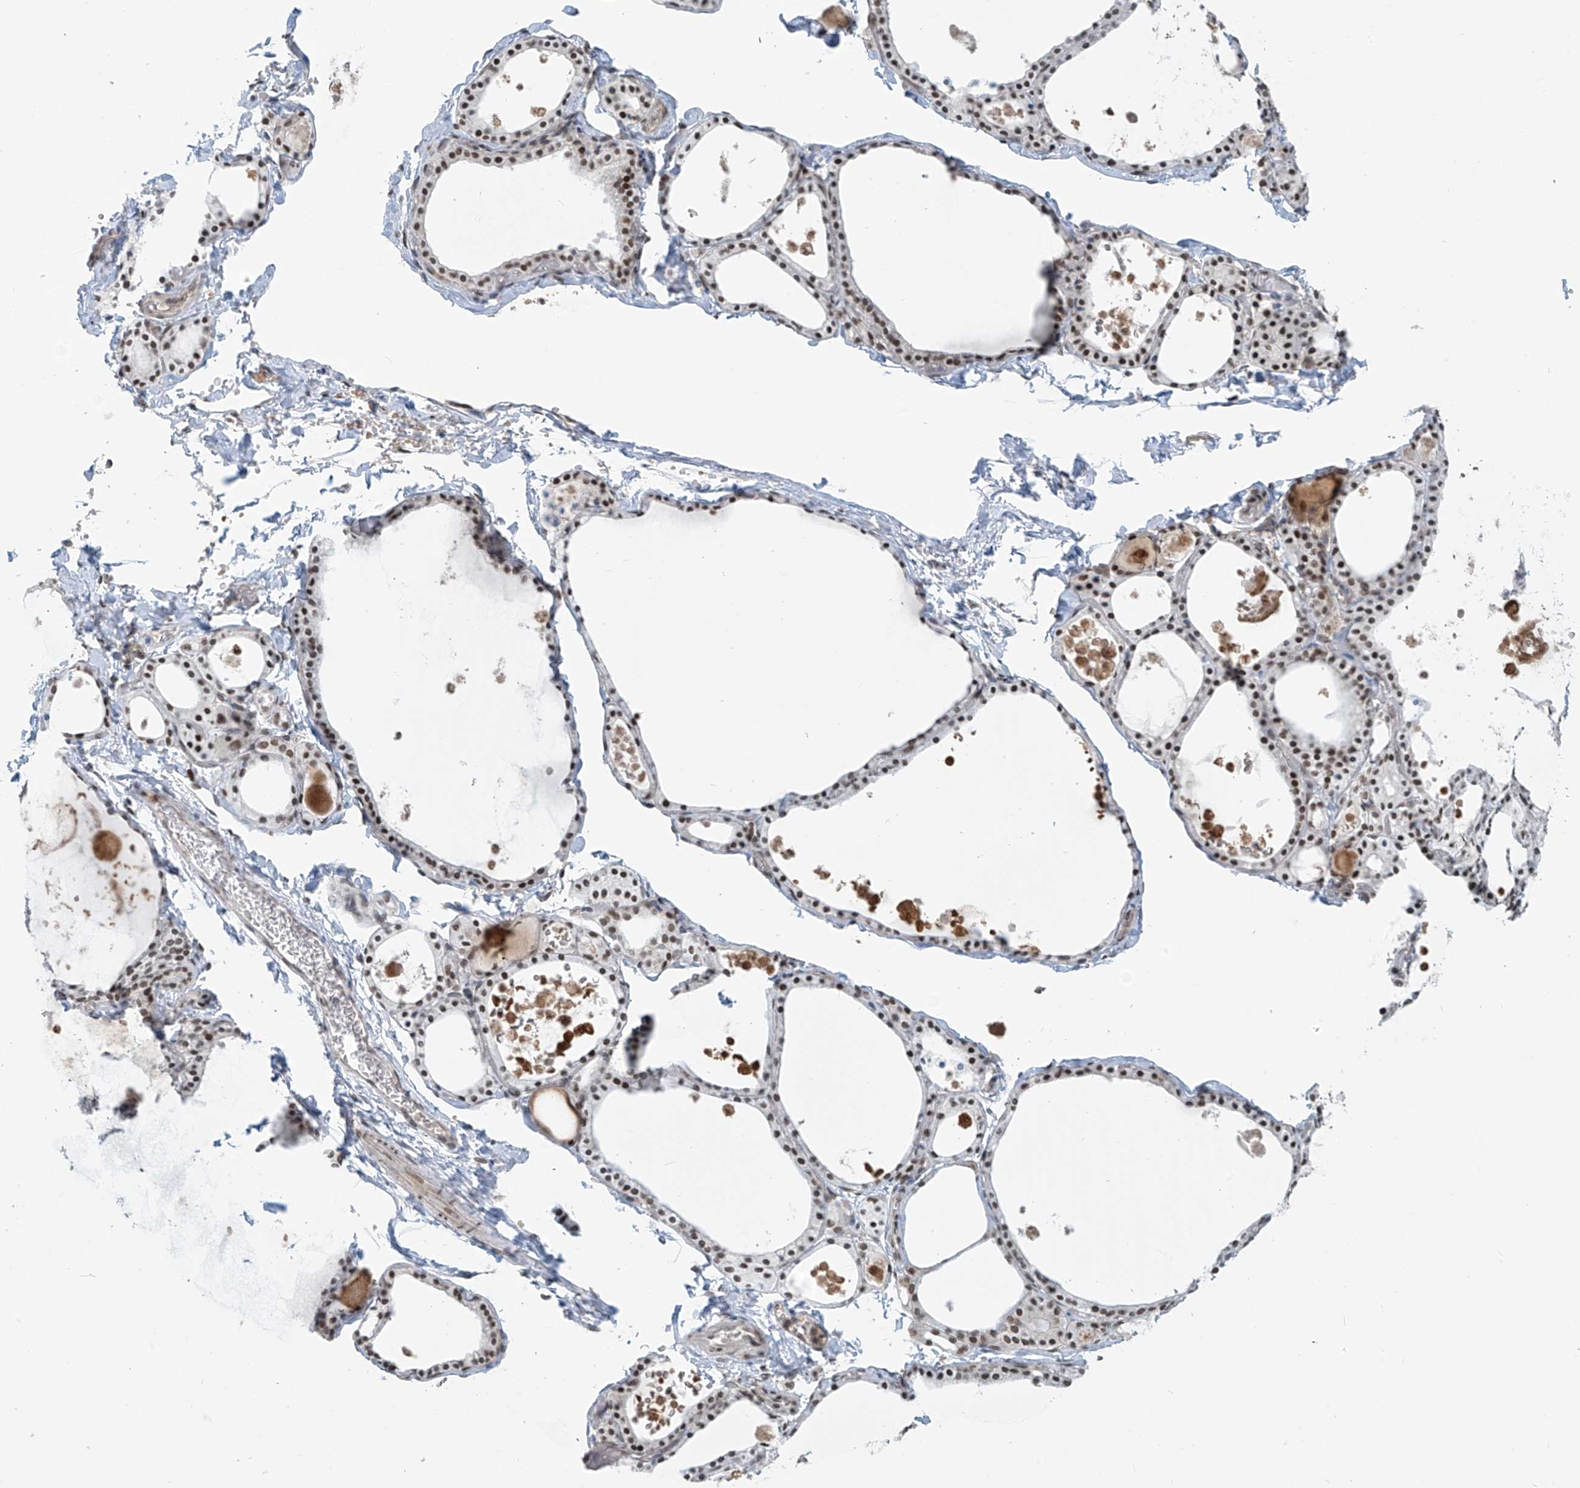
{"staining": {"intensity": "moderate", "quantity": ">75%", "location": "nuclear"}, "tissue": "thyroid gland", "cell_type": "Glandular cells", "image_type": "normal", "snomed": [{"axis": "morphology", "description": "Normal tissue, NOS"}, {"axis": "topography", "description": "Thyroid gland"}], "caption": "Immunohistochemical staining of normal human thyroid gland displays moderate nuclear protein staining in about >75% of glandular cells.", "gene": "MCM9", "patient": {"sex": "male", "age": 56}}